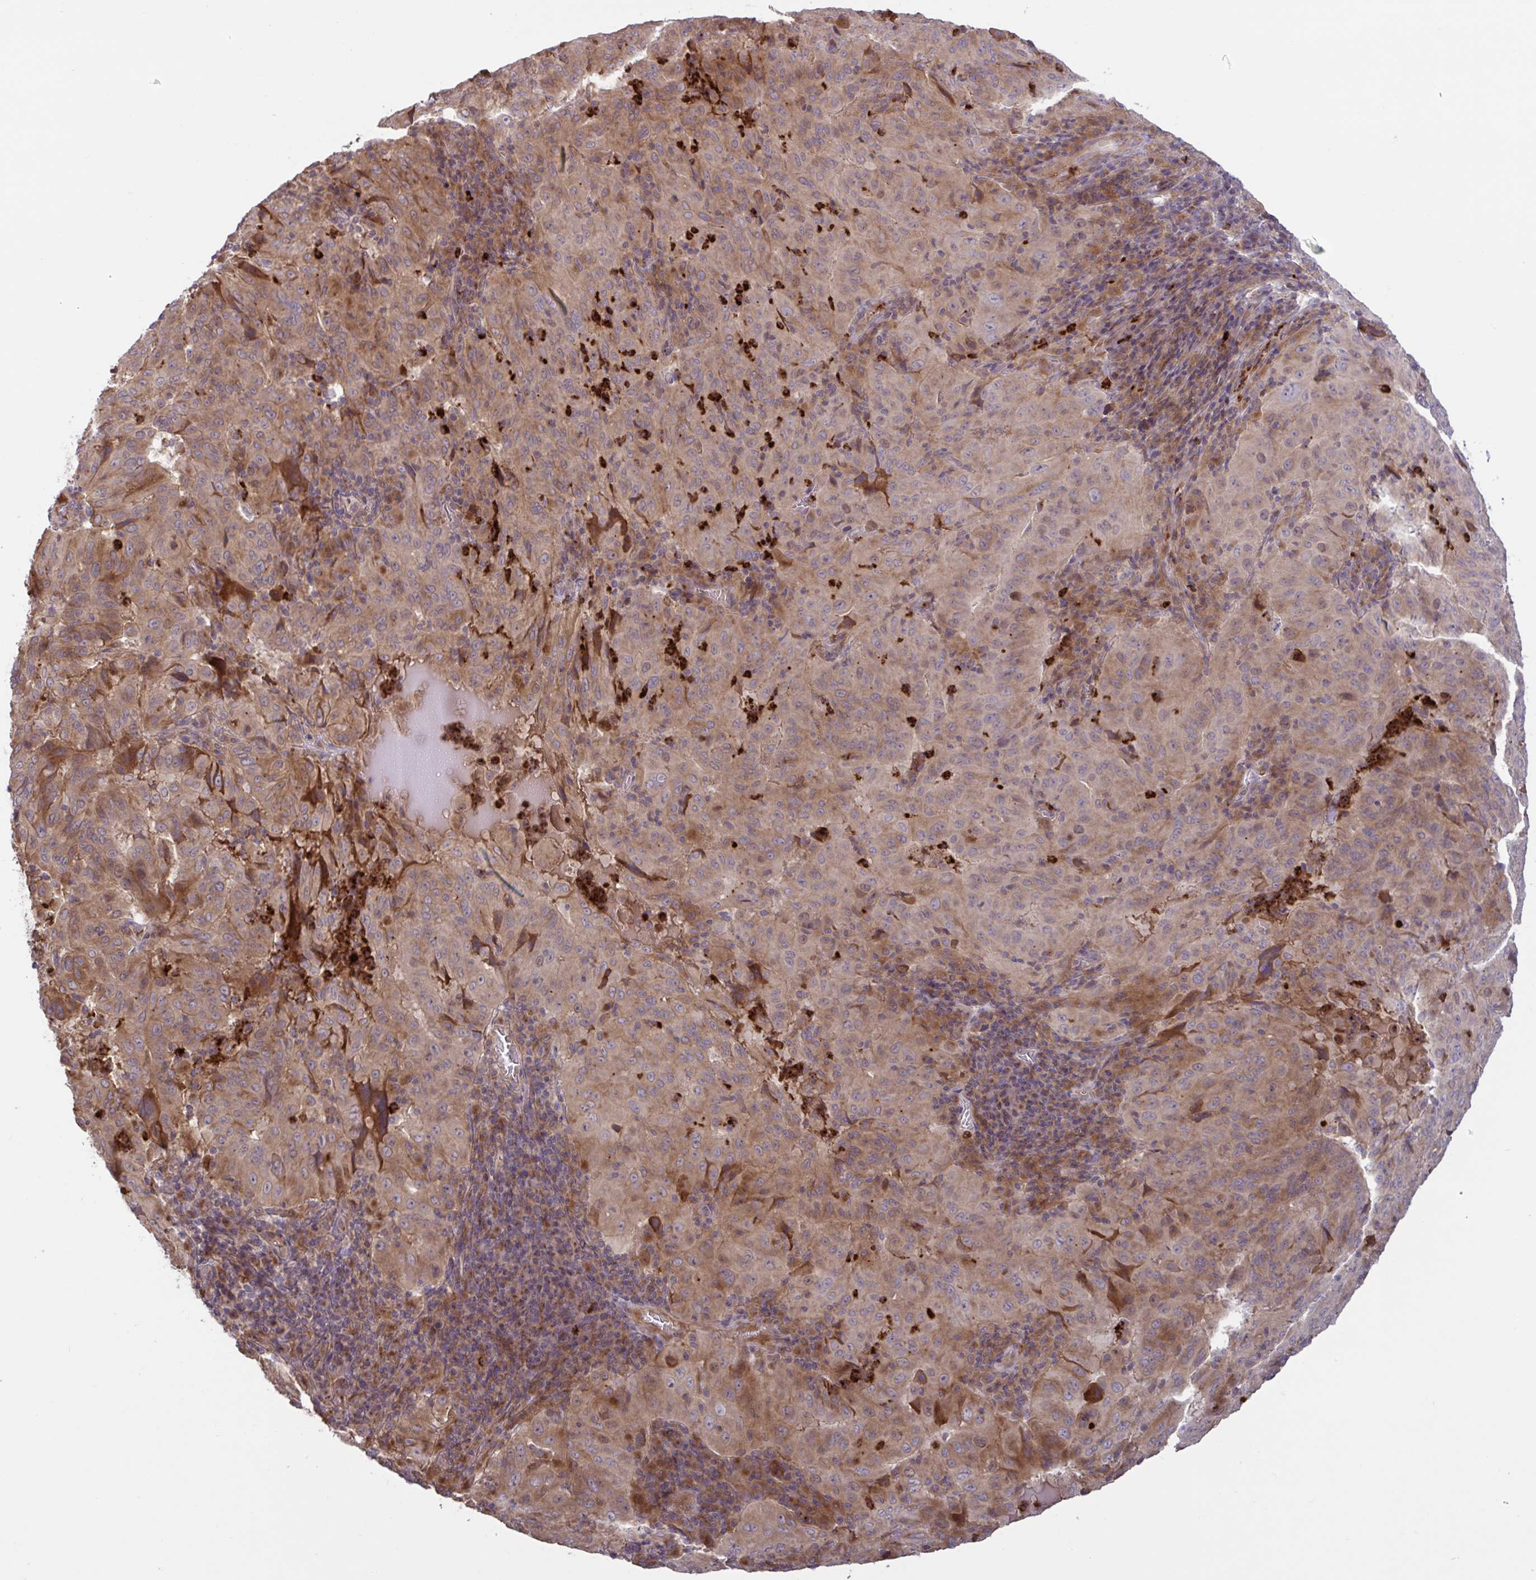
{"staining": {"intensity": "weak", "quantity": ">75%", "location": "cytoplasmic/membranous"}, "tissue": "pancreatic cancer", "cell_type": "Tumor cells", "image_type": "cancer", "snomed": [{"axis": "morphology", "description": "Adenocarcinoma, NOS"}, {"axis": "topography", "description": "Pancreas"}], "caption": "The immunohistochemical stain labels weak cytoplasmic/membranous expression in tumor cells of adenocarcinoma (pancreatic) tissue.", "gene": "IL1R1", "patient": {"sex": "male", "age": 63}}